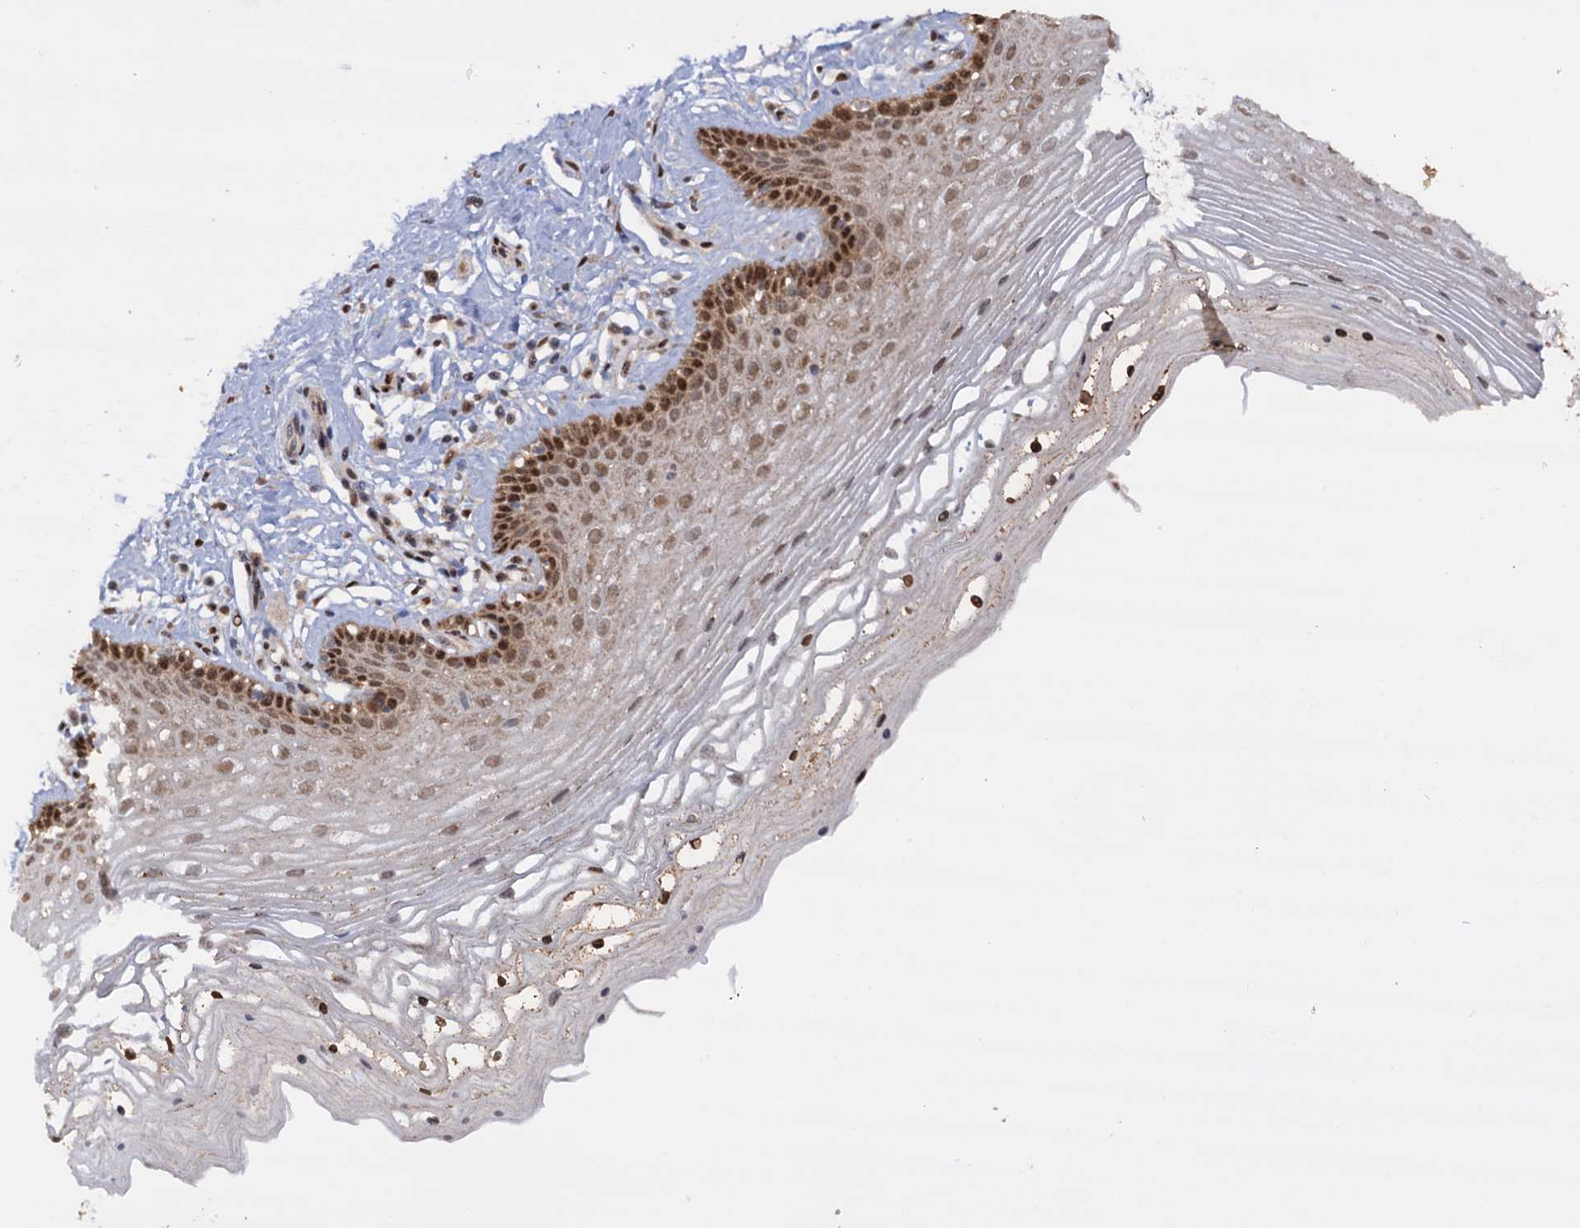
{"staining": {"intensity": "moderate", "quantity": ">75%", "location": "cytoplasmic/membranous,nuclear"}, "tissue": "vagina", "cell_type": "Squamous epithelial cells", "image_type": "normal", "snomed": [{"axis": "morphology", "description": "Normal tissue, NOS"}, {"axis": "topography", "description": "Vagina"}], "caption": "Protein expression analysis of normal human vagina reveals moderate cytoplasmic/membranous,nuclear positivity in approximately >75% of squamous epithelial cells. (brown staining indicates protein expression, while blue staining denotes nuclei).", "gene": "PIGB", "patient": {"sex": "female", "age": 46}}